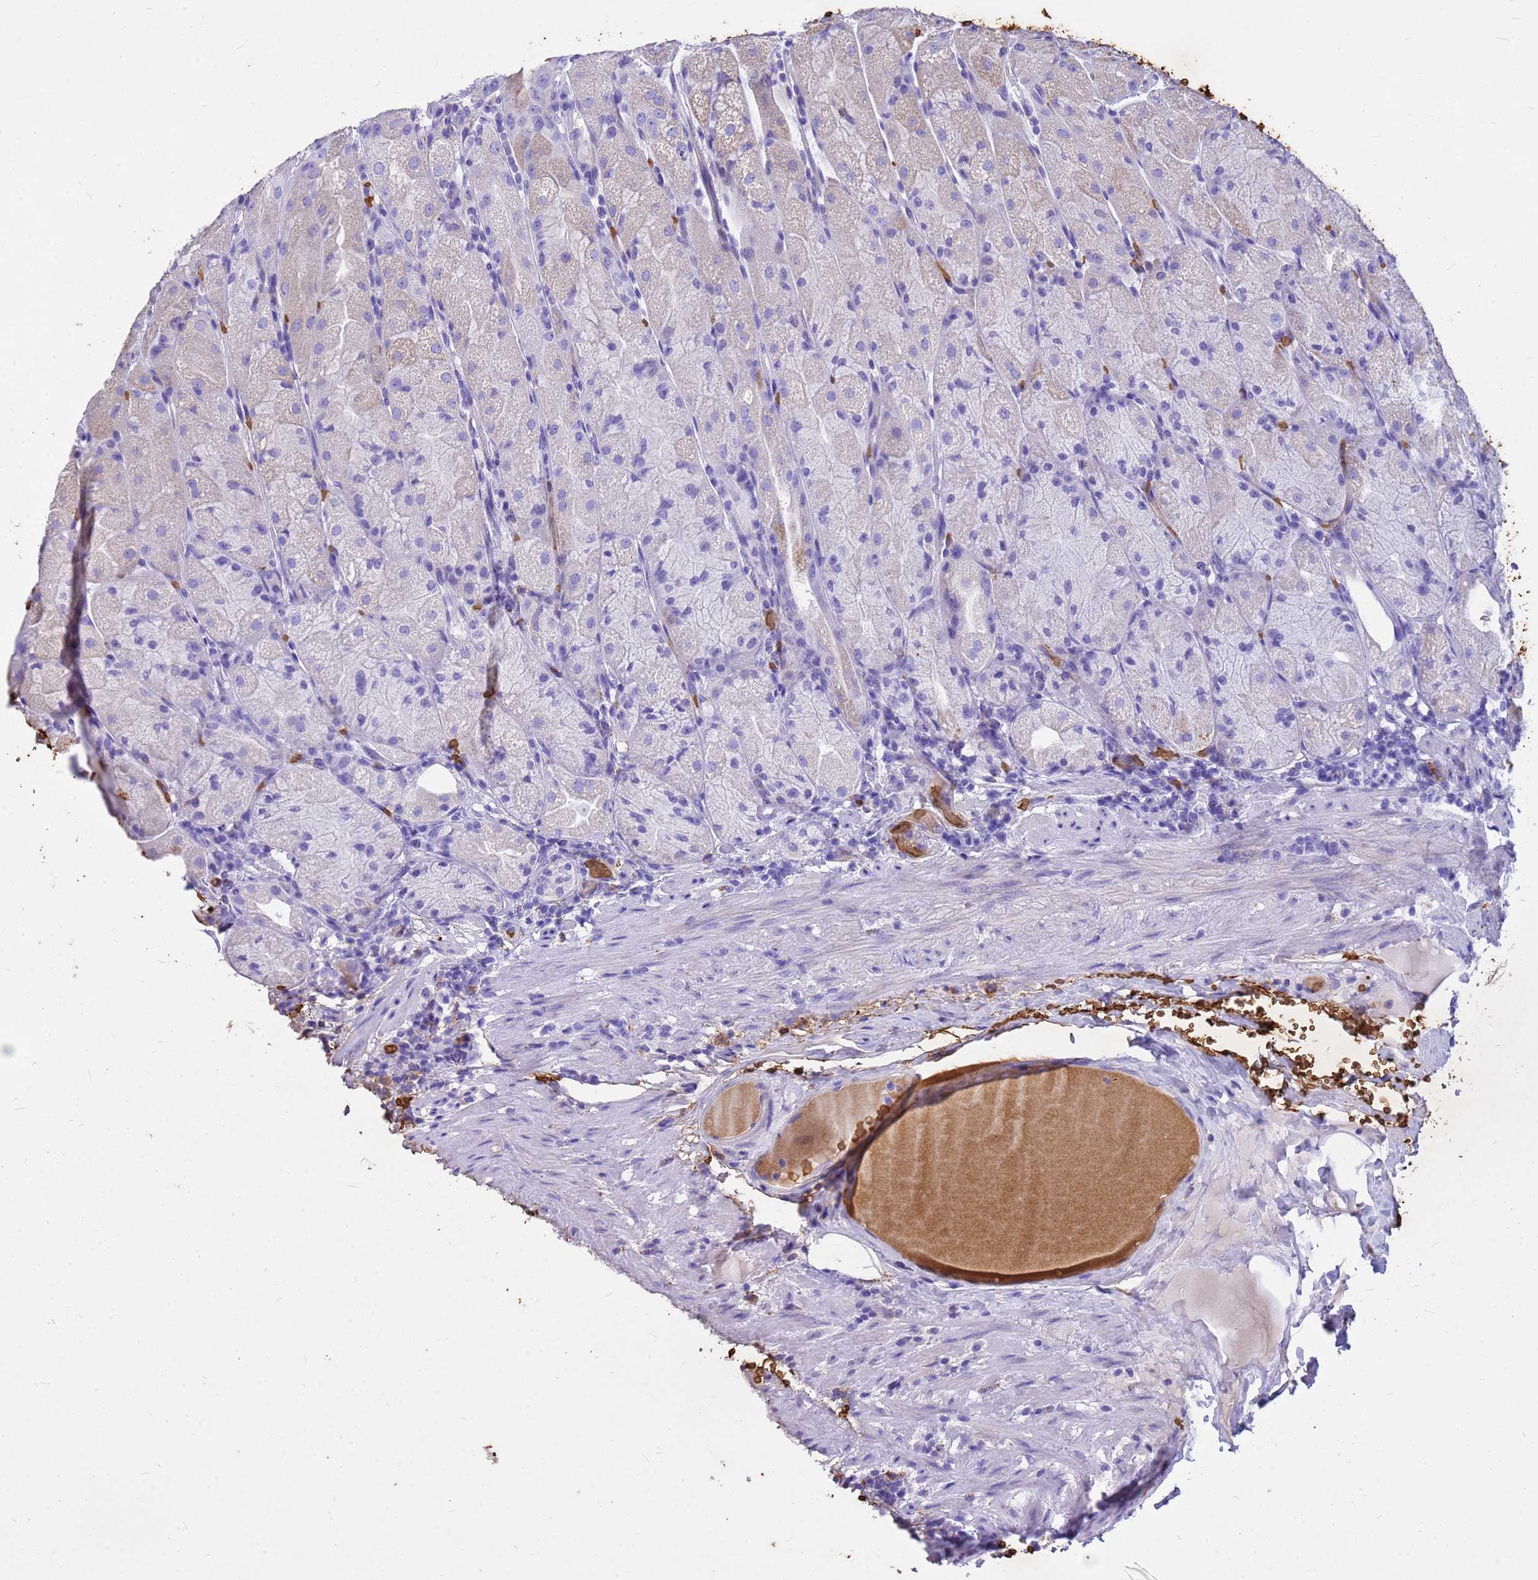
{"staining": {"intensity": "weak", "quantity": "<25%", "location": "cytoplasmic/membranous"}, "tissue": "stomach", "cell_type": "Glandular cells", "image_type": "normal", "snomed": [{"axis": "morphology", "description": "Normal tissue, NOS"}, {"axis": "topography", "description": "Stomach, upper"}], "caption": "An IHC micrograph of normal stomach is shown. There is no staining in glandular cells of stomach.", "gene": "HBA1", "patient": {"sex": "male", "age": 52}}